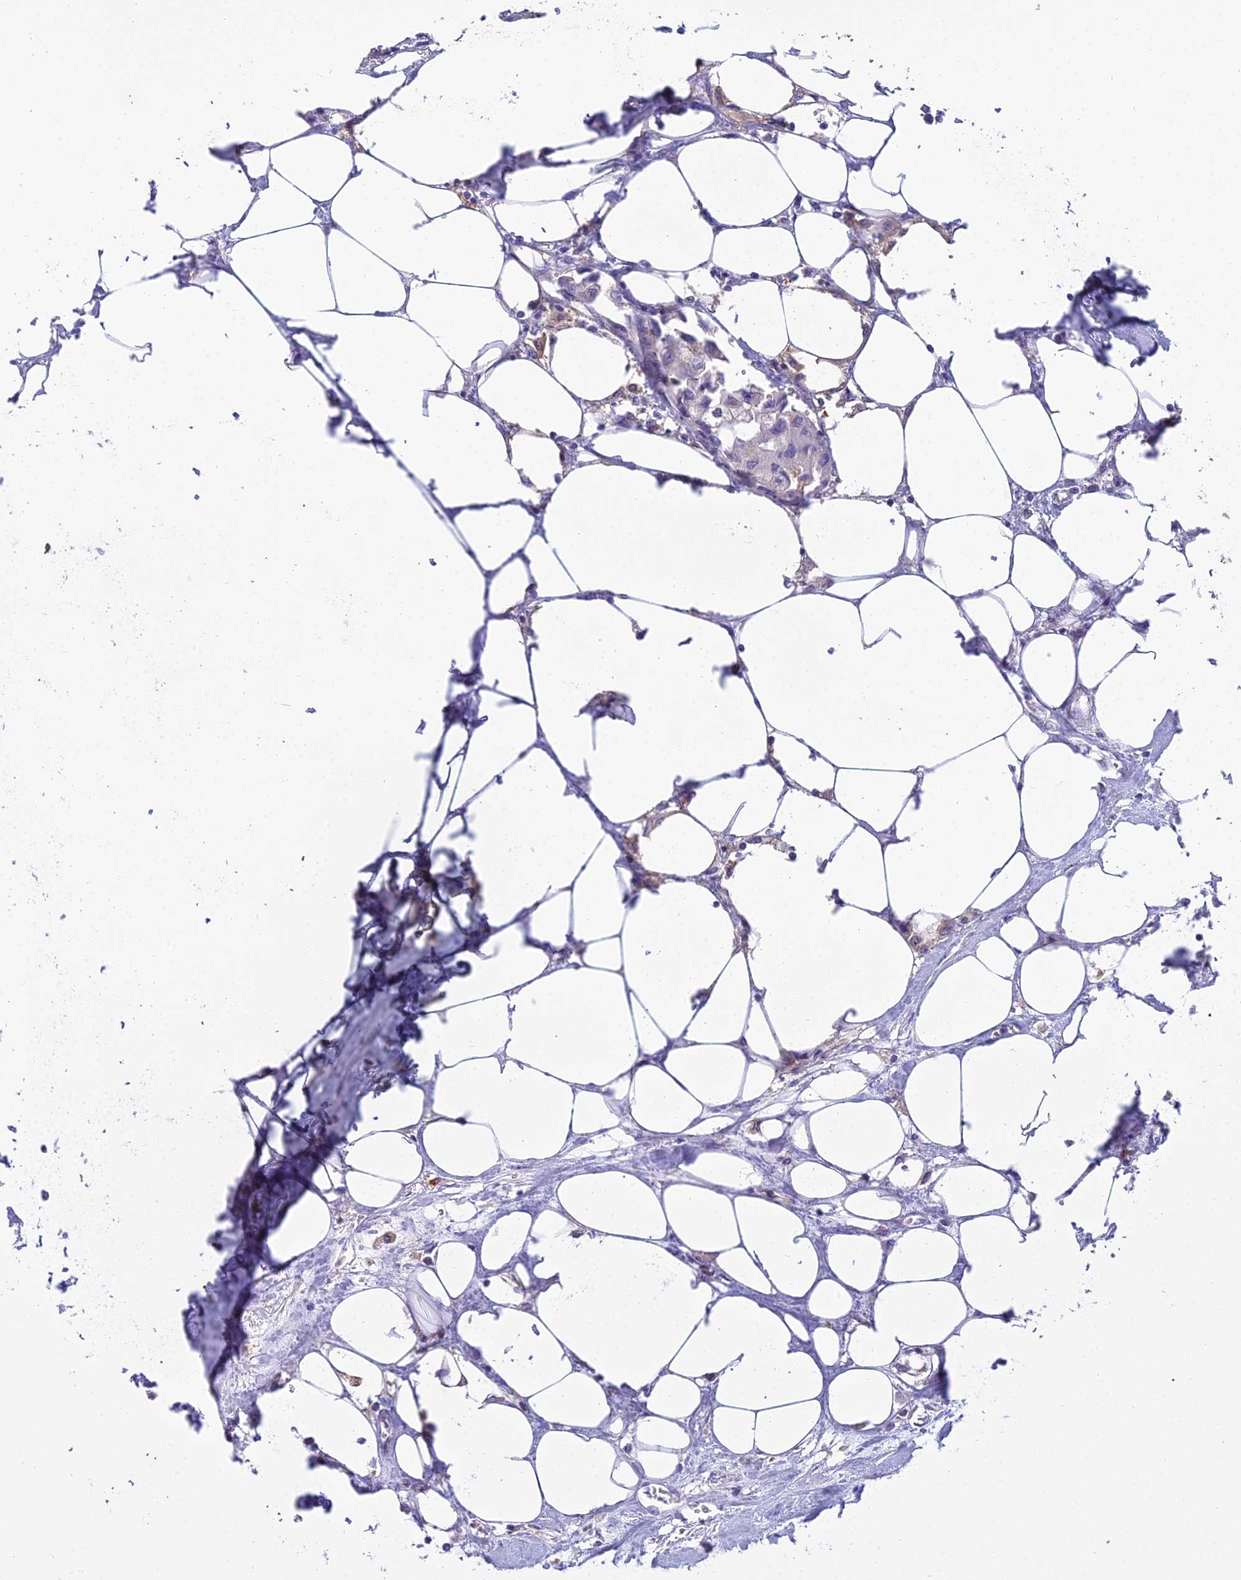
{"staining": {"intensity": "negative", "quantity": "none", "location": "none"}, "tissue": "urothelial cancer", "cell_type": "Tumor cells", "image_type": "cancer", "snomed": [{"axis": "morphology", "description": "Urothelial carcinoma, High grade"}, {"axis": "topography", "description": "Urinary bladder"}], "caption": "High-grade urothelial carcinoma stained for a protein using immunohistochemistry (IHC) shows no expression tumor cells.", "gene": "UBE2G1", "patient": {"sex": "male", "age": 64}}